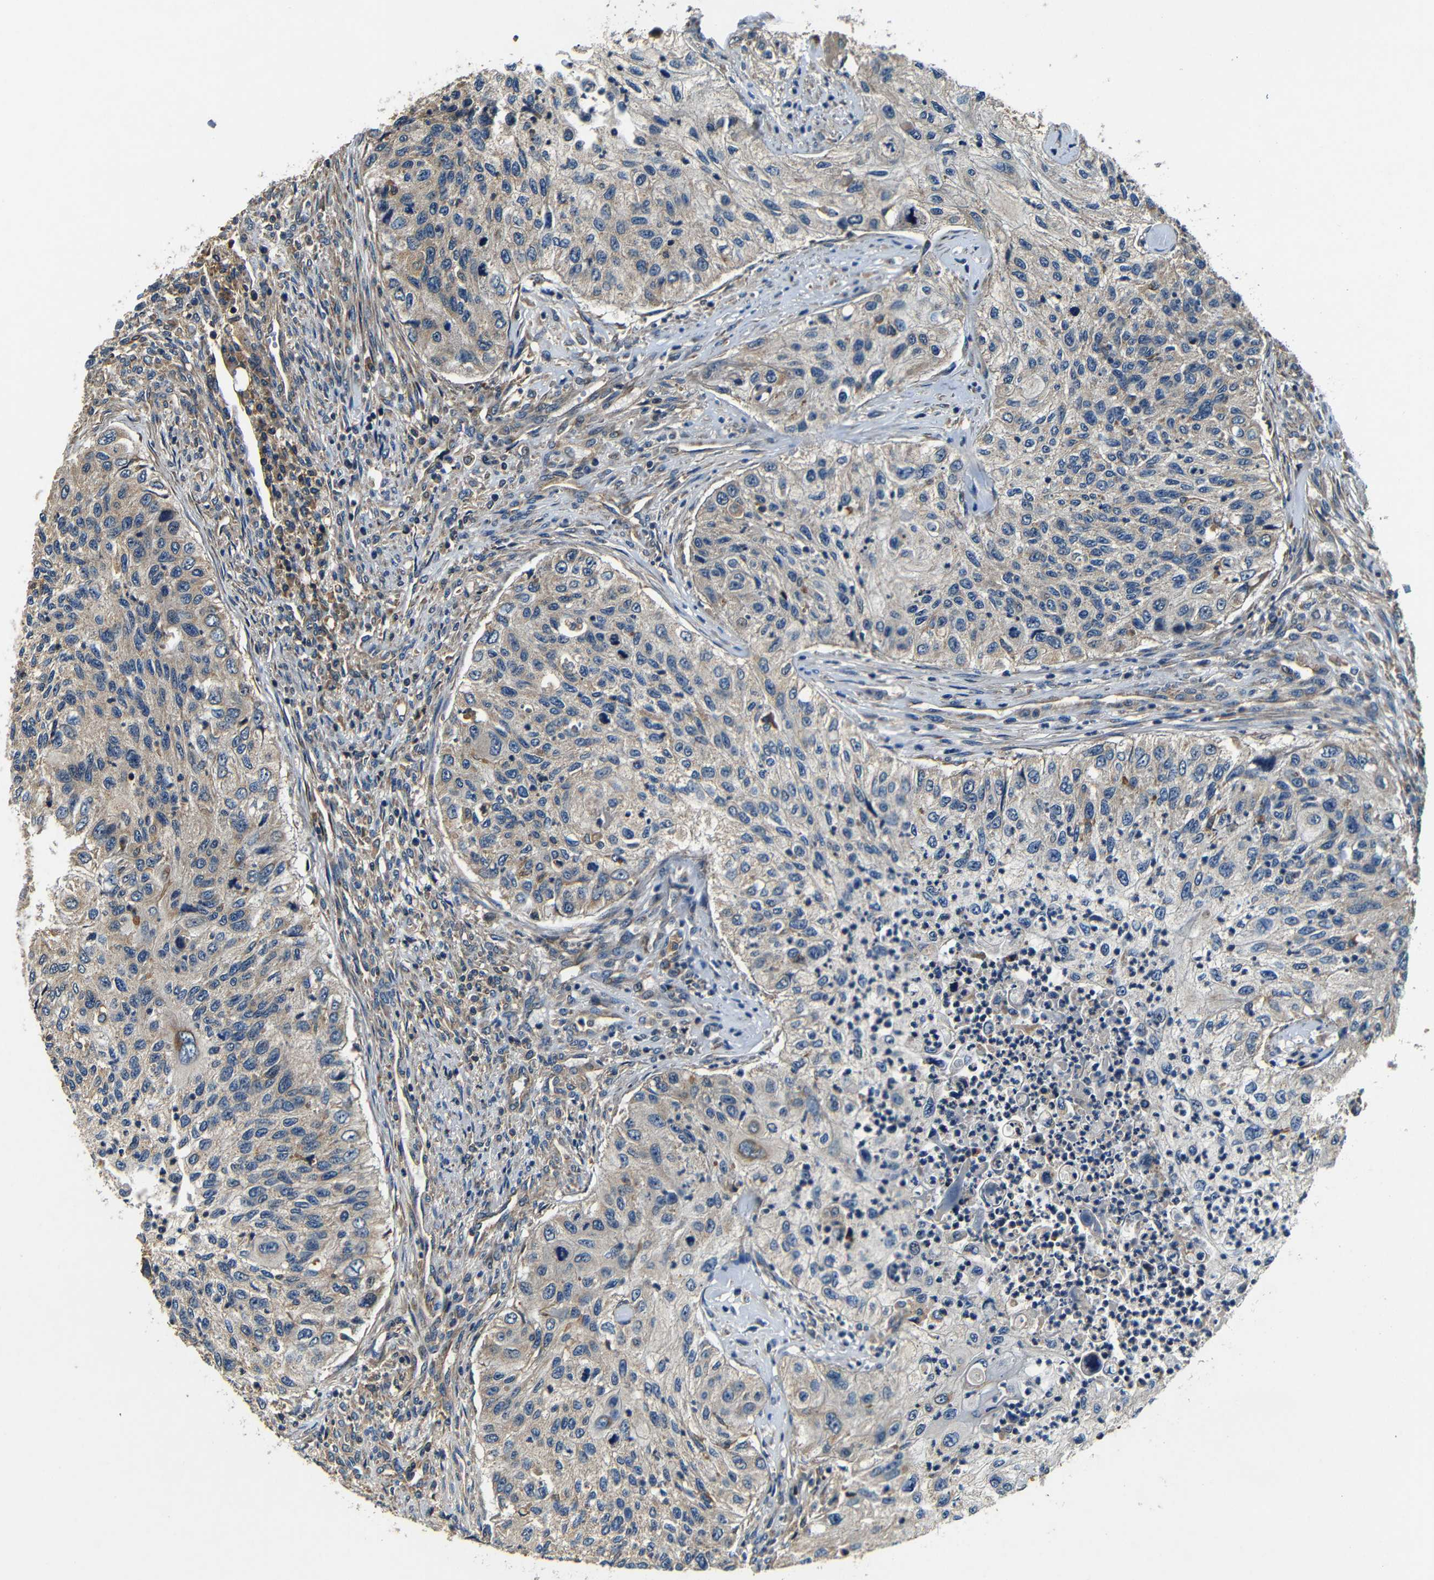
{"staining": {"intensity": "negative", "quantity": "none", "location": "none"}, "tissue": "urothelial cancer", "cell_type": "Tumor cells", "image_type": "cancer", "snomed": [{"axis": "morphology", "description": "Urothelial carcinoma, High grade"}, {"axis": "topography", "description": "Urinary bladder"}], "caption": "IHC image of human urothelial cancer stained for a protein (brown), which reveals no positivity in tumor cells.", "gene": "MTX1", "patient": {"sex": "female", "age": 60}}